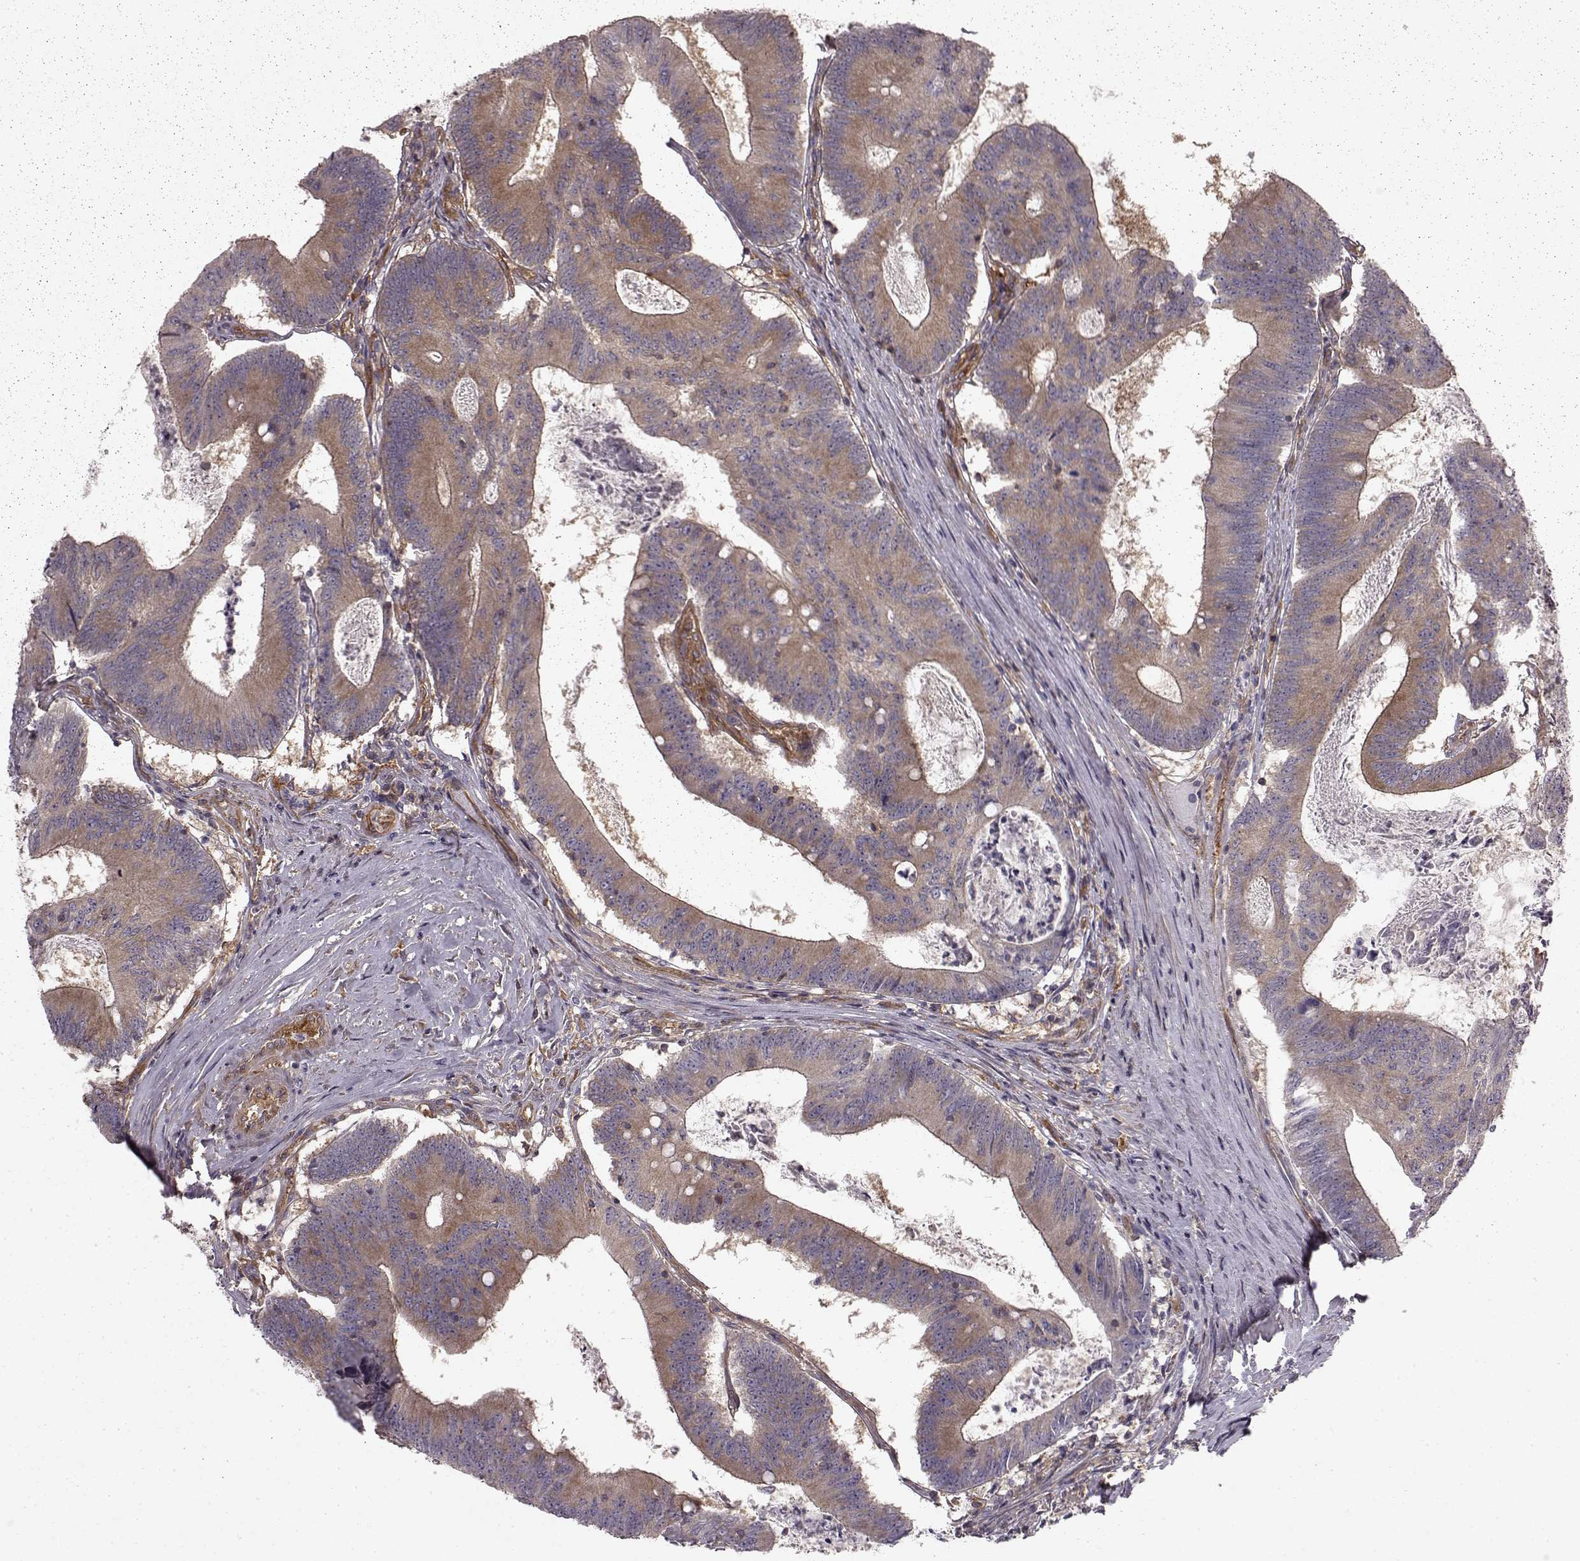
{"staining": {"intensity": "moderate", "quantity": ">75%", "location": "cytoplasmic/membranous"}, "tissue": "colorectal cancer", "cell_type": "Tumor cells", "image_type": "cancer", "snomed": [{"axis": "morphology", "description": "Adenocarcinoma, NOS"}, {"axis": "topography", "description": "Colon"}], "caption": "IHC of colorectal cancer shows medium levels of moderate cytoplasmic/membranous positivity in about >75% of tumor cells.", "gene": "RABGAP1", "patient": {"sex": "female", "age": 70}}